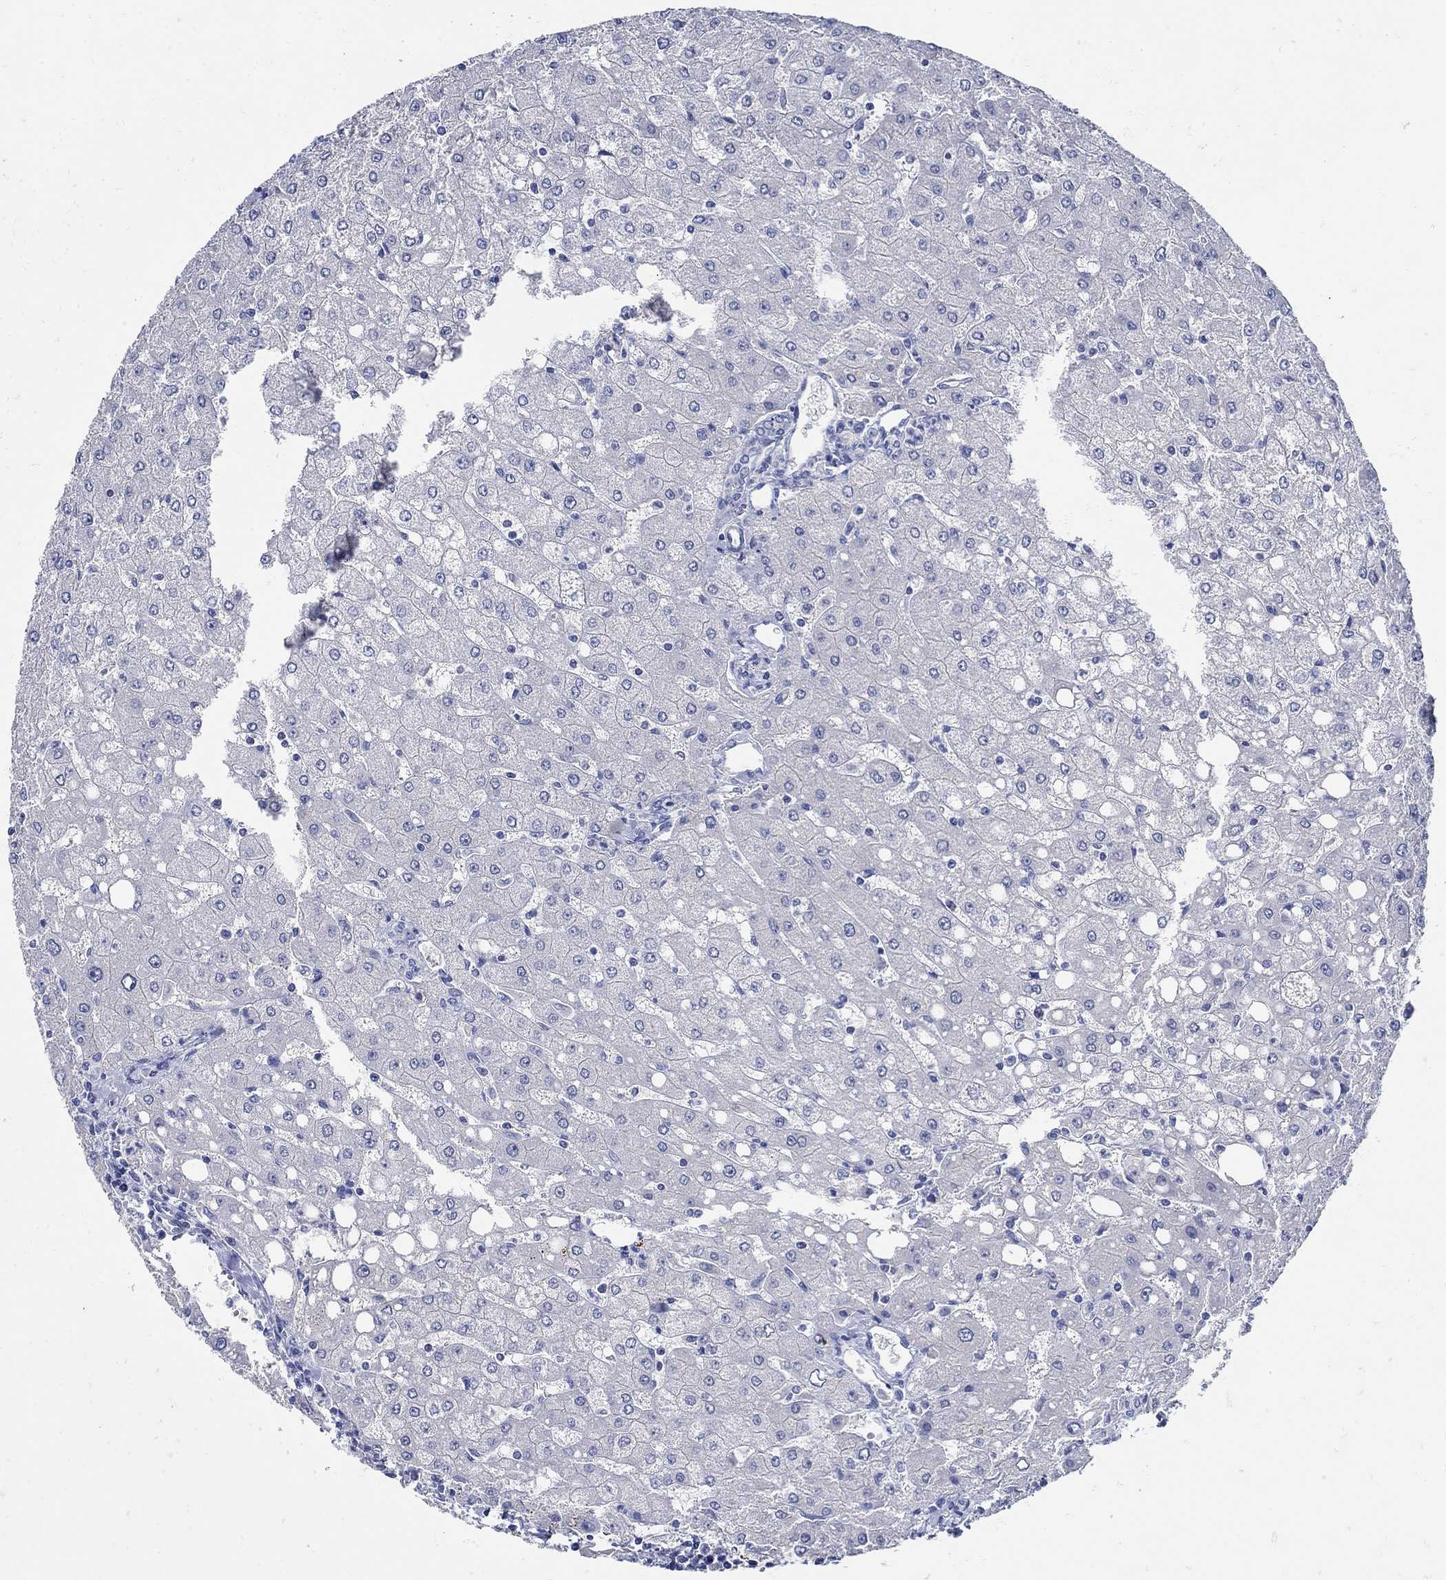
{"staining": {"intensity": "negative", "quantity": "none", "location": "none"}, "tissue": "liver", "cell_type": "Cholangiocytes", "image_type": "normal", "snomed": [{"axis": "morphology", "description": "Normal tissue, NOS"}, {"axis": "topography", "description": "Liver"}], "caption": "A histopathology image of liver stained for a protein demonstrates no brown staining in cholangiocytes.", "gene": "NOS1", "patient": {"sex": "female", "age": 53}}